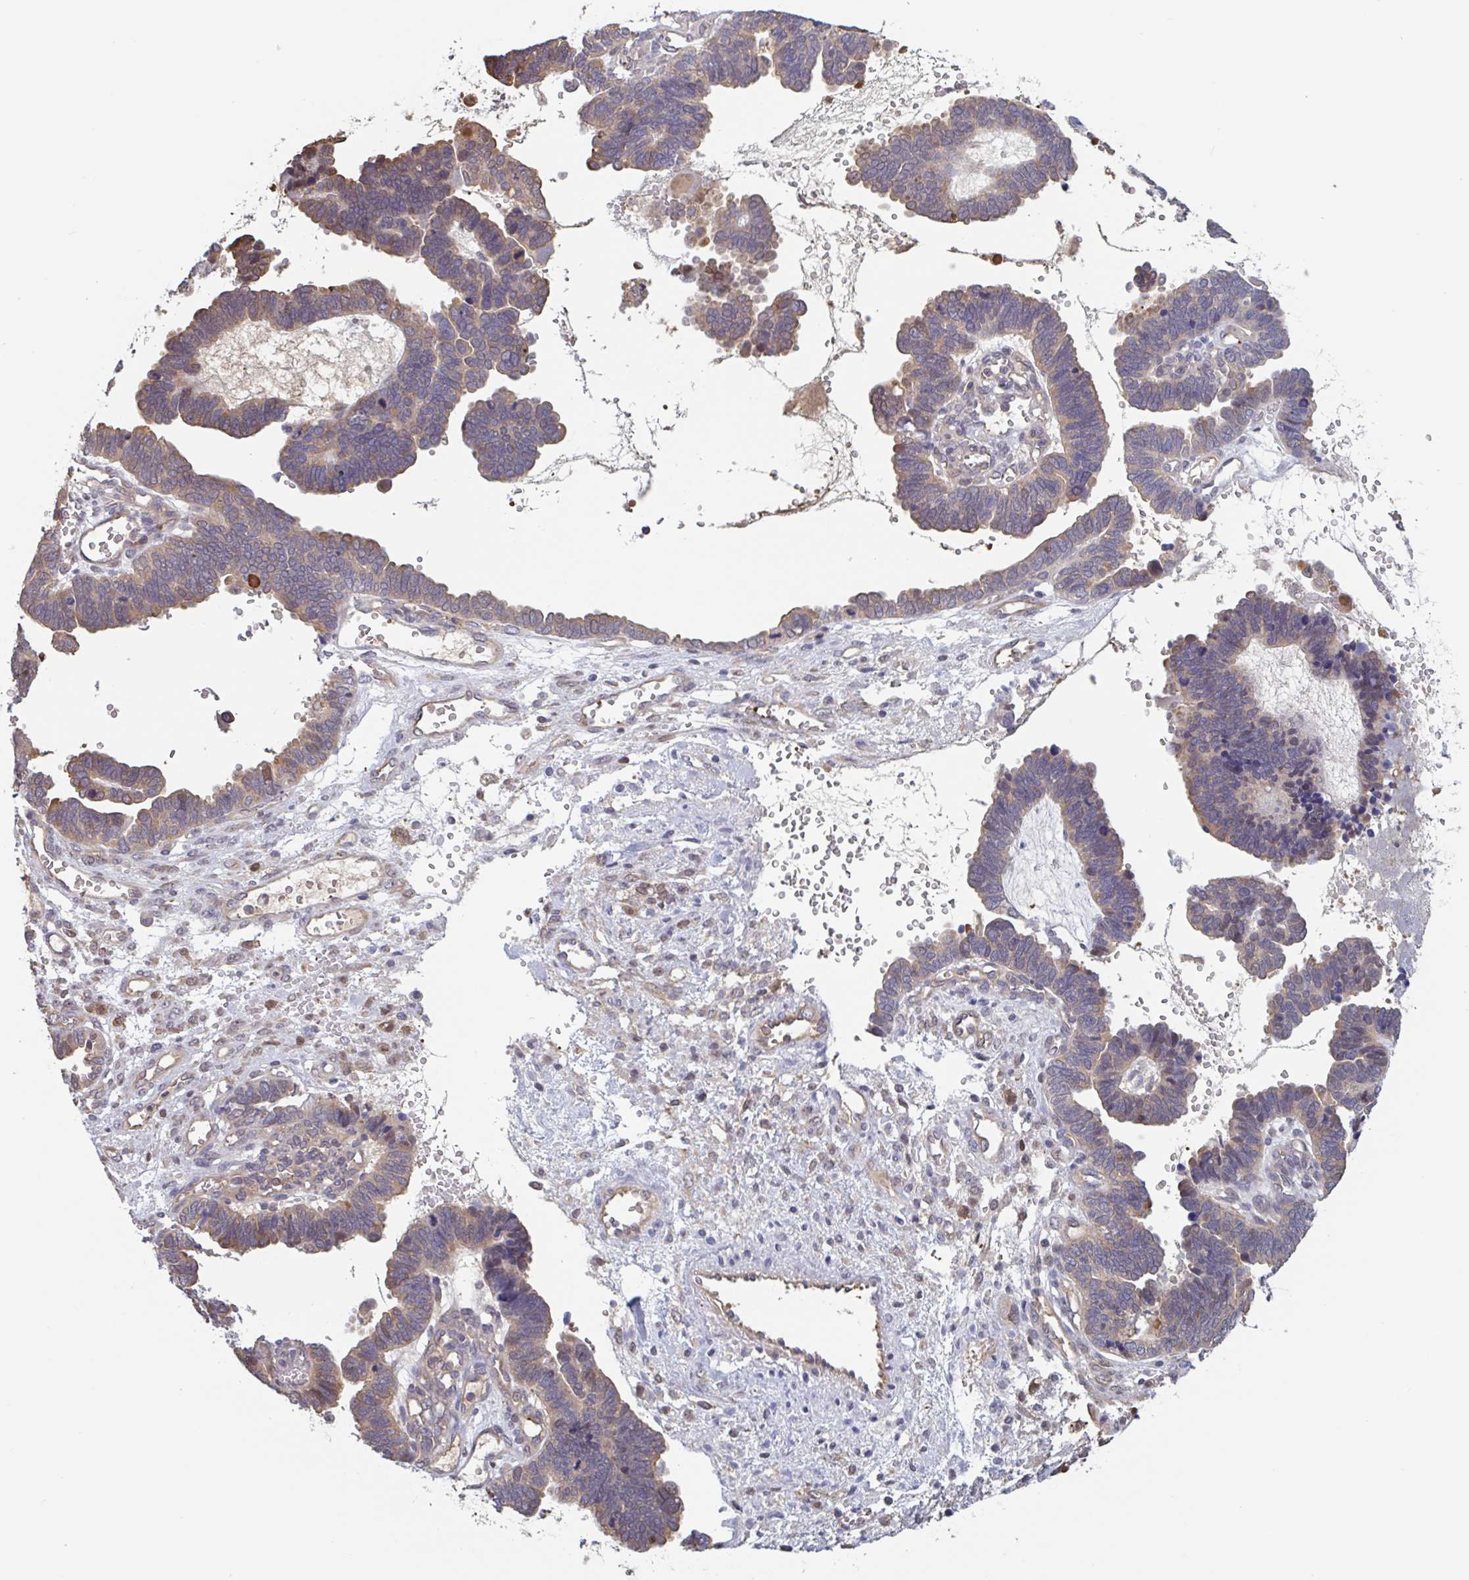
{"staining": {"intensity": "moderate", "quantity": ">75%", "location": "cytoplasmic/membranous"}, "tissue": "ovarian cancer", "cell_type": "Tumor cells", "image_type": "cancer", "snomed": [{"axis": "morphology", "description": "Cystadenocarcinoma, serous, NOS"}, {"axis": "topography", "description": "Ovary"}], "caption": "Immunohistochemistry (IHC) of human ovarian serous cystadenocarcinoma demonstrates medium levels of moderate cytoplasmic/membranous expression in approximately >75% of tumor cells. (IHC, brightfield microscopy, high magnification).", "gene": "OTOP2", "patient": {"sex": "female", "age": 51}}